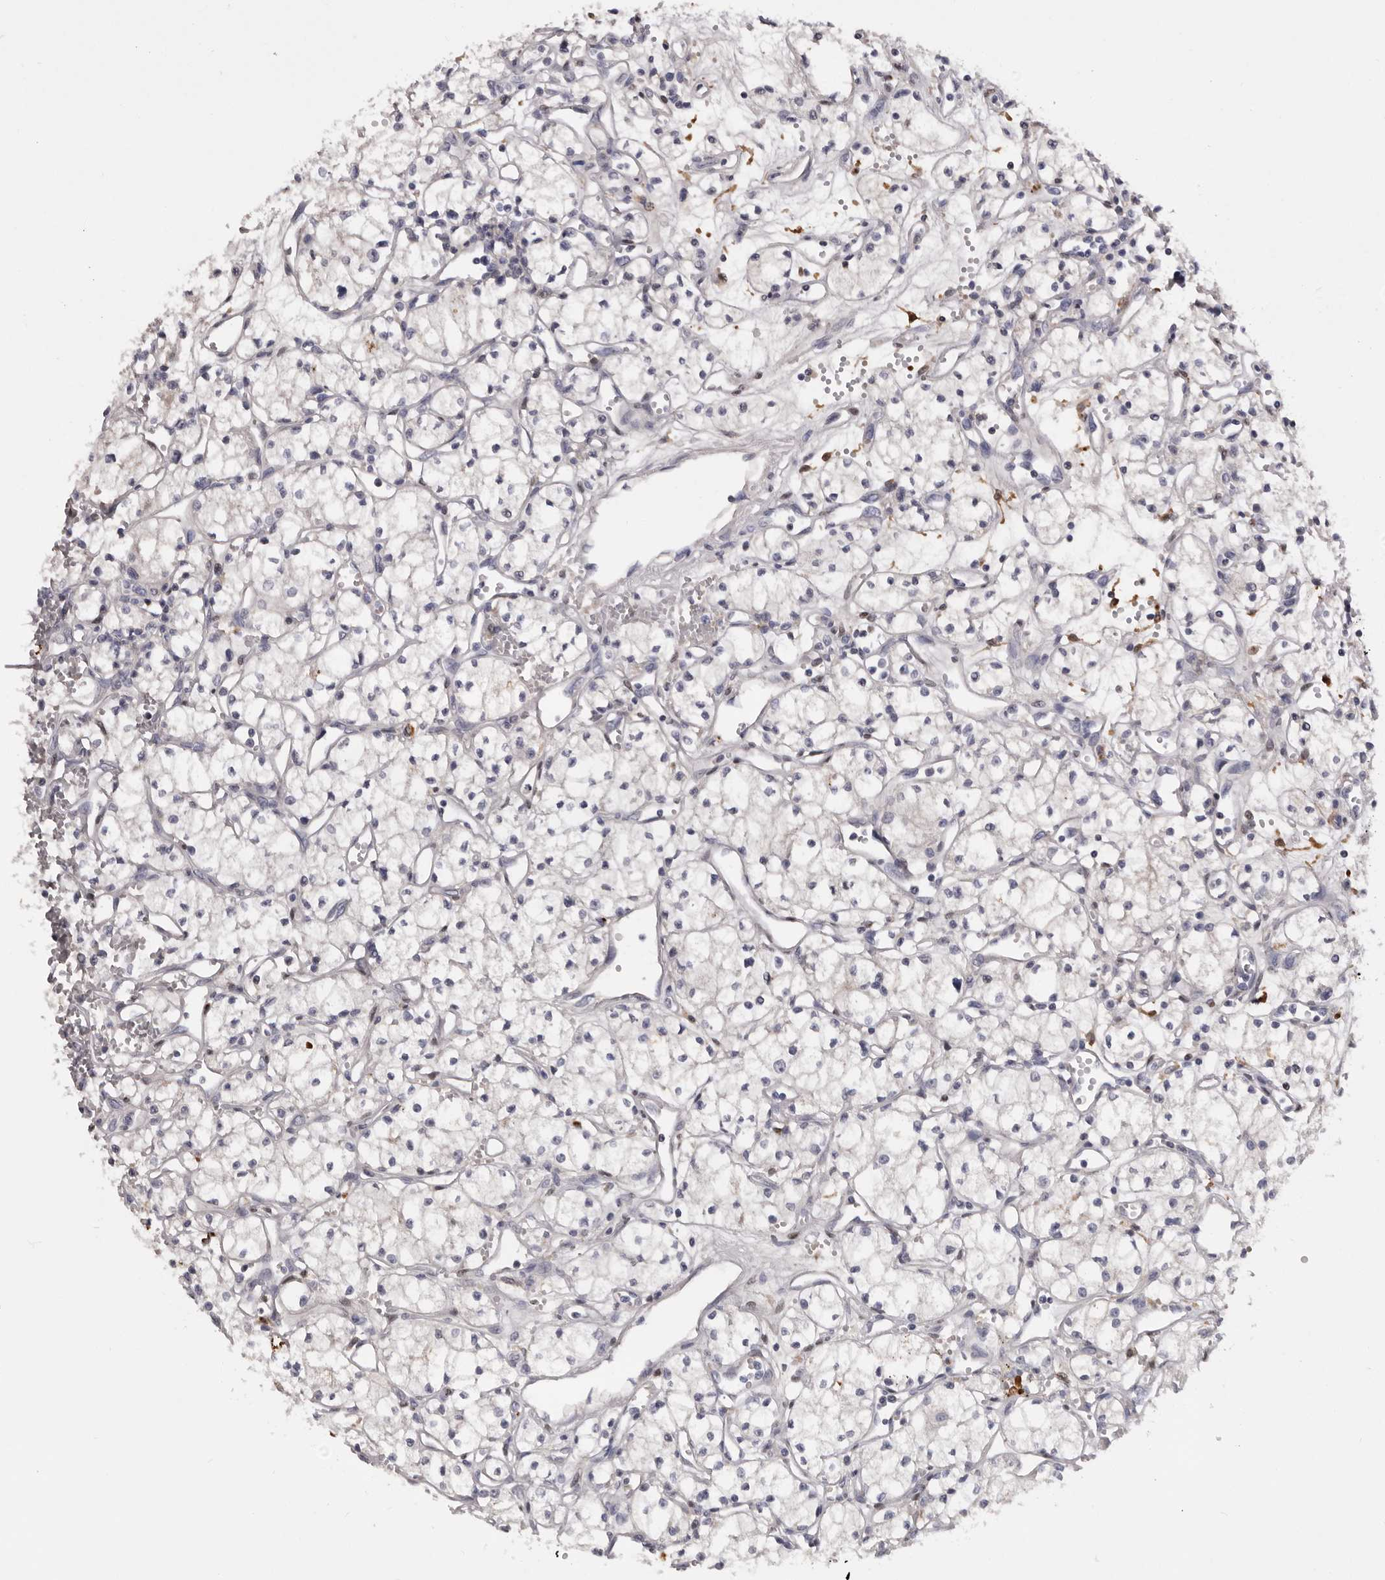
{"staining": {"intensity": "negative", "quantity": "none", "location": "none"}, "tissue": "renal cancer", "cell_type": "Tumor cells", "image_type": "cancer", "snomed": [{"axis": "morphology", "description": "Adenocarcinoma, NOS"}, {"axis": "topography", "description": "Kidney"}], "caption": "Renal cancer was stained to show a protein in brown. There is no significant expression in tumor cells. (DAB (3,3'-diaminobenzidine) immunohistochemistry, high magnification).", "gene": "KLHL38", "patient": {"sex": "male", "age": 59}}